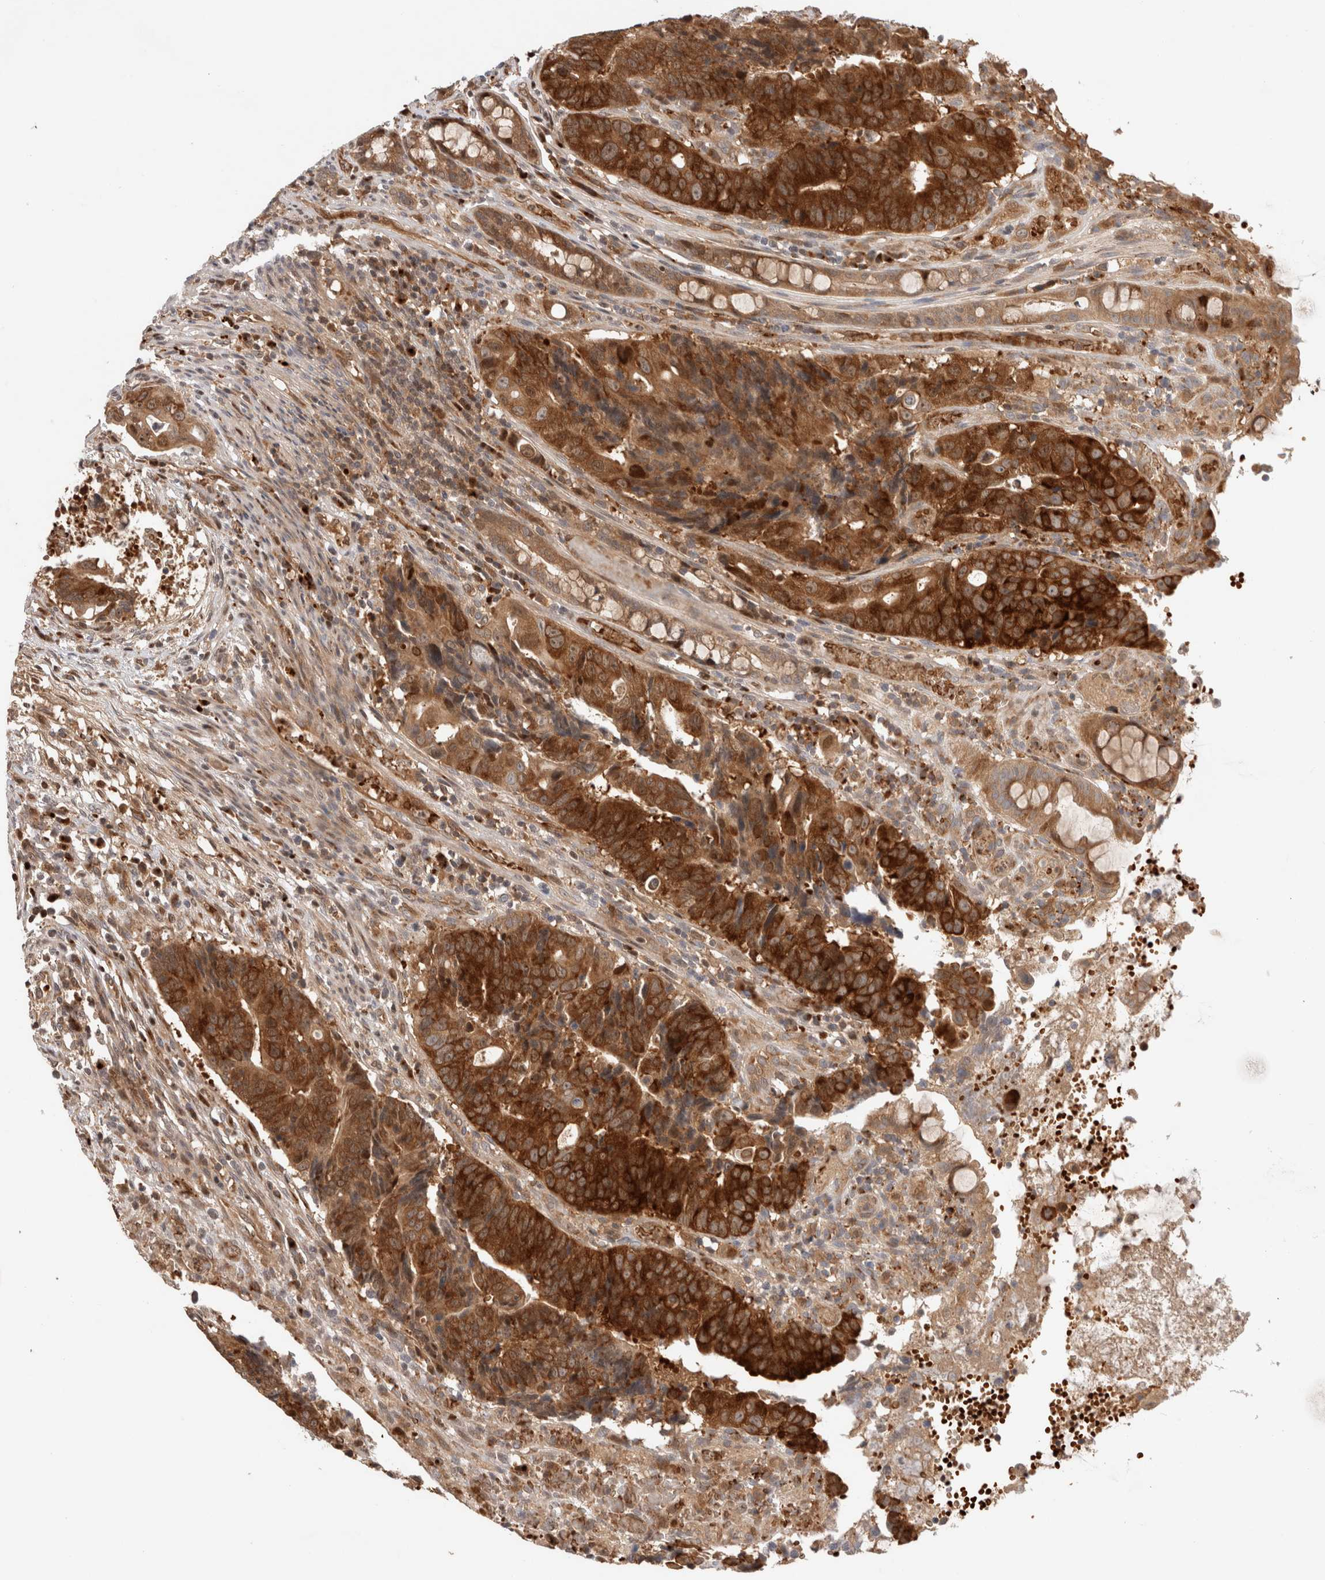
{"staining": {"intensity": "strong", "quantity": ">75%", "location": "cytoplasmic/membranous,nuclear"}, "tissue": "colorectal cancer", "cell_type": "Tumor cells", "image_type": "cancer", "snomed": [{"axis": "morphology", "description": "Adenocarcinoma, NOS"}, {"axis": "topography", "description": "Colon"}], "caption": "Tumor cells exhibit high levels of strong cytoplasmic/membranous and nuclear staining in about >75% of cells in human colorectal adenocarcinoma.", "gene": "OTUD6B", "patient": {"sex": "female", "age": 57}}